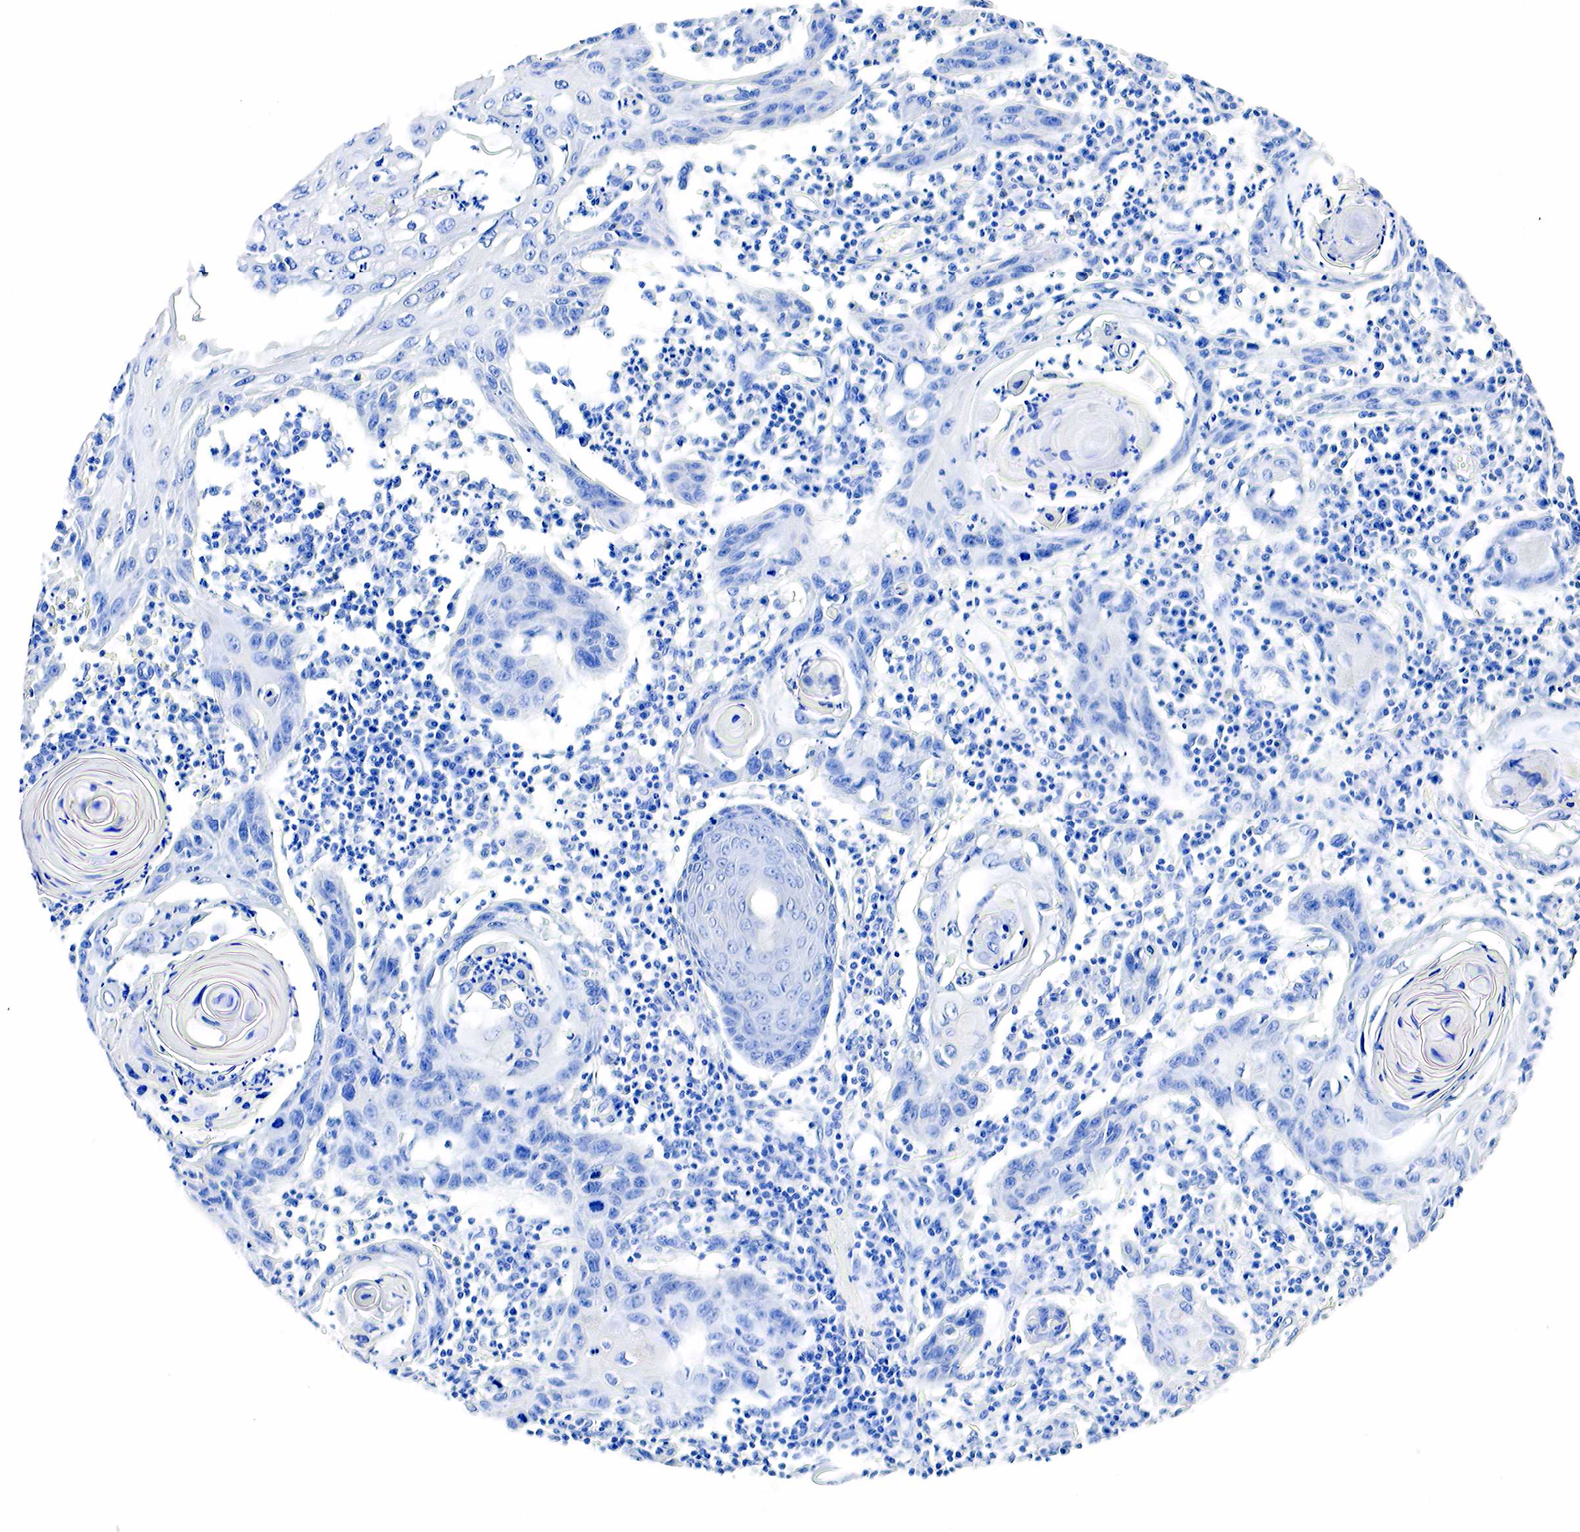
{"staining": {"intensity": "negative", "quantity": "none", "location": "none"}, "tissue": "skin cancer", "cell_type": "Tumor cells", "image_type": "cancer", "snomed": [{"axis": "morphology", "description": "Squamous cell carcinoma, NOS"}, {"axis": "topography", "description": "Skin"}], "caption": "IHC image of skin squamous cell carcinoma stained for a protein (brown), which reveals no expression in tumor cells.", "gene": "ACP3", "patient": {"sex": "female", "age": 74}}